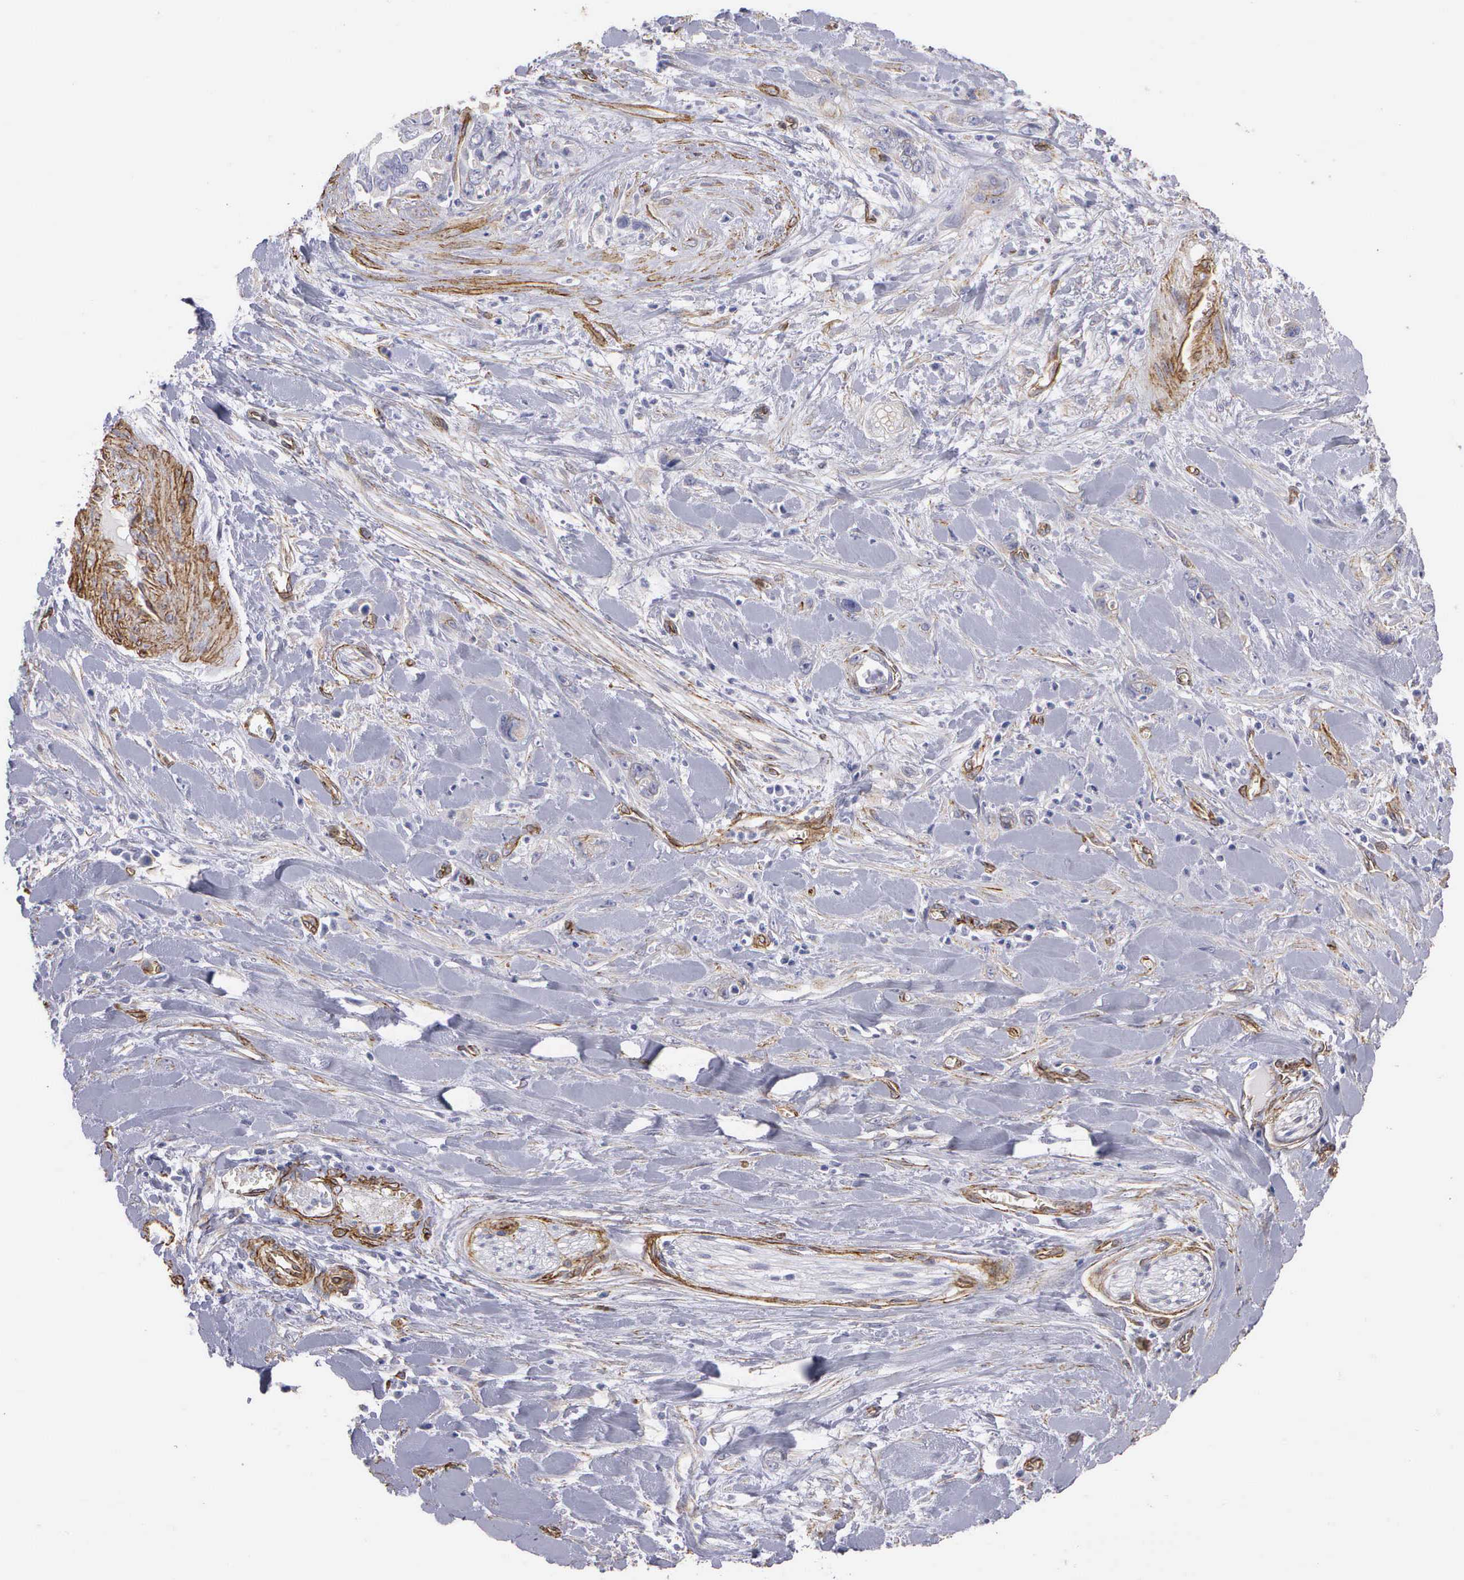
{"staining": {"intensity": "negative", "quantity": "none", "location": "none"}, "tissue": "pancreatic cancer", "cell_type": "Tumor cells", "image_type": "cancer", "snomed": [{"axis": "morphology", "description": "Adenocarcinoma, NOS"}, {"axis": "topography", "description": "Pancreas"}], "caption": "The image demonstrates no staining of tumor cells in adenocarcinoma (pancreatic).", "gene": "MAGEB10", "patient": {"sex": "male", "age": 69}}